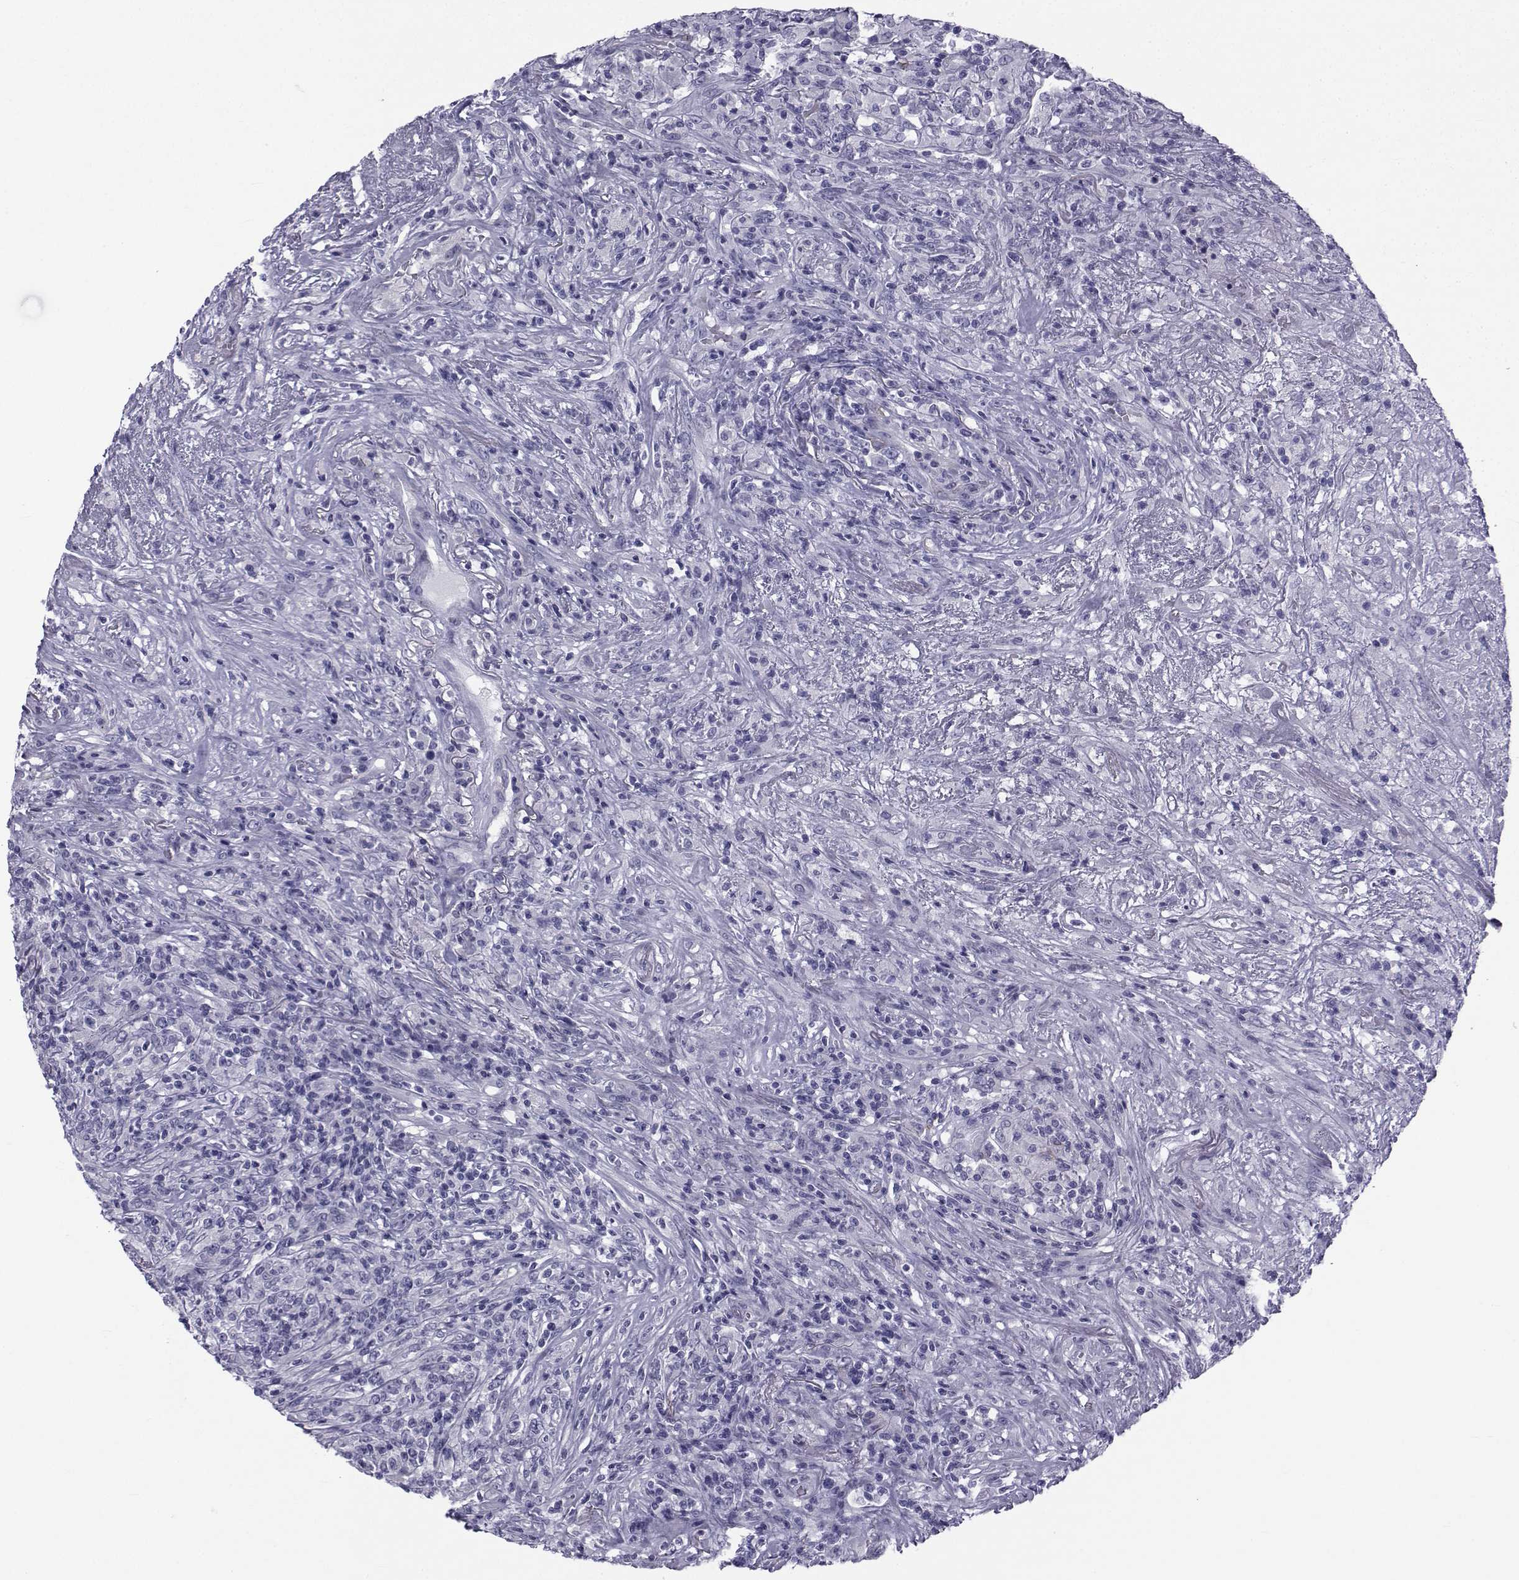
{"staining": {"intensity": "negative", "quantity": "none", "location": "none"}, "tissue": "lymphoma", "cell_type": "Tumor cells", "image_type": "cancer", "snomed": [{"axis": "morphology", "description": "Malignant lymphoma, non-Hodgkin's type, High grade"}, {"axis": "topography", "description": "Lung"}], "caption": "DAB (3,3'-diaminobenzidine) immunohistochemical staining of malignant lymphoma, non-Hodgkin's type (high-grade) demonstrates no significant staining in tumor cells.", "gene": "SPANXD", "patient": {"sex": "male", "age": 79}}